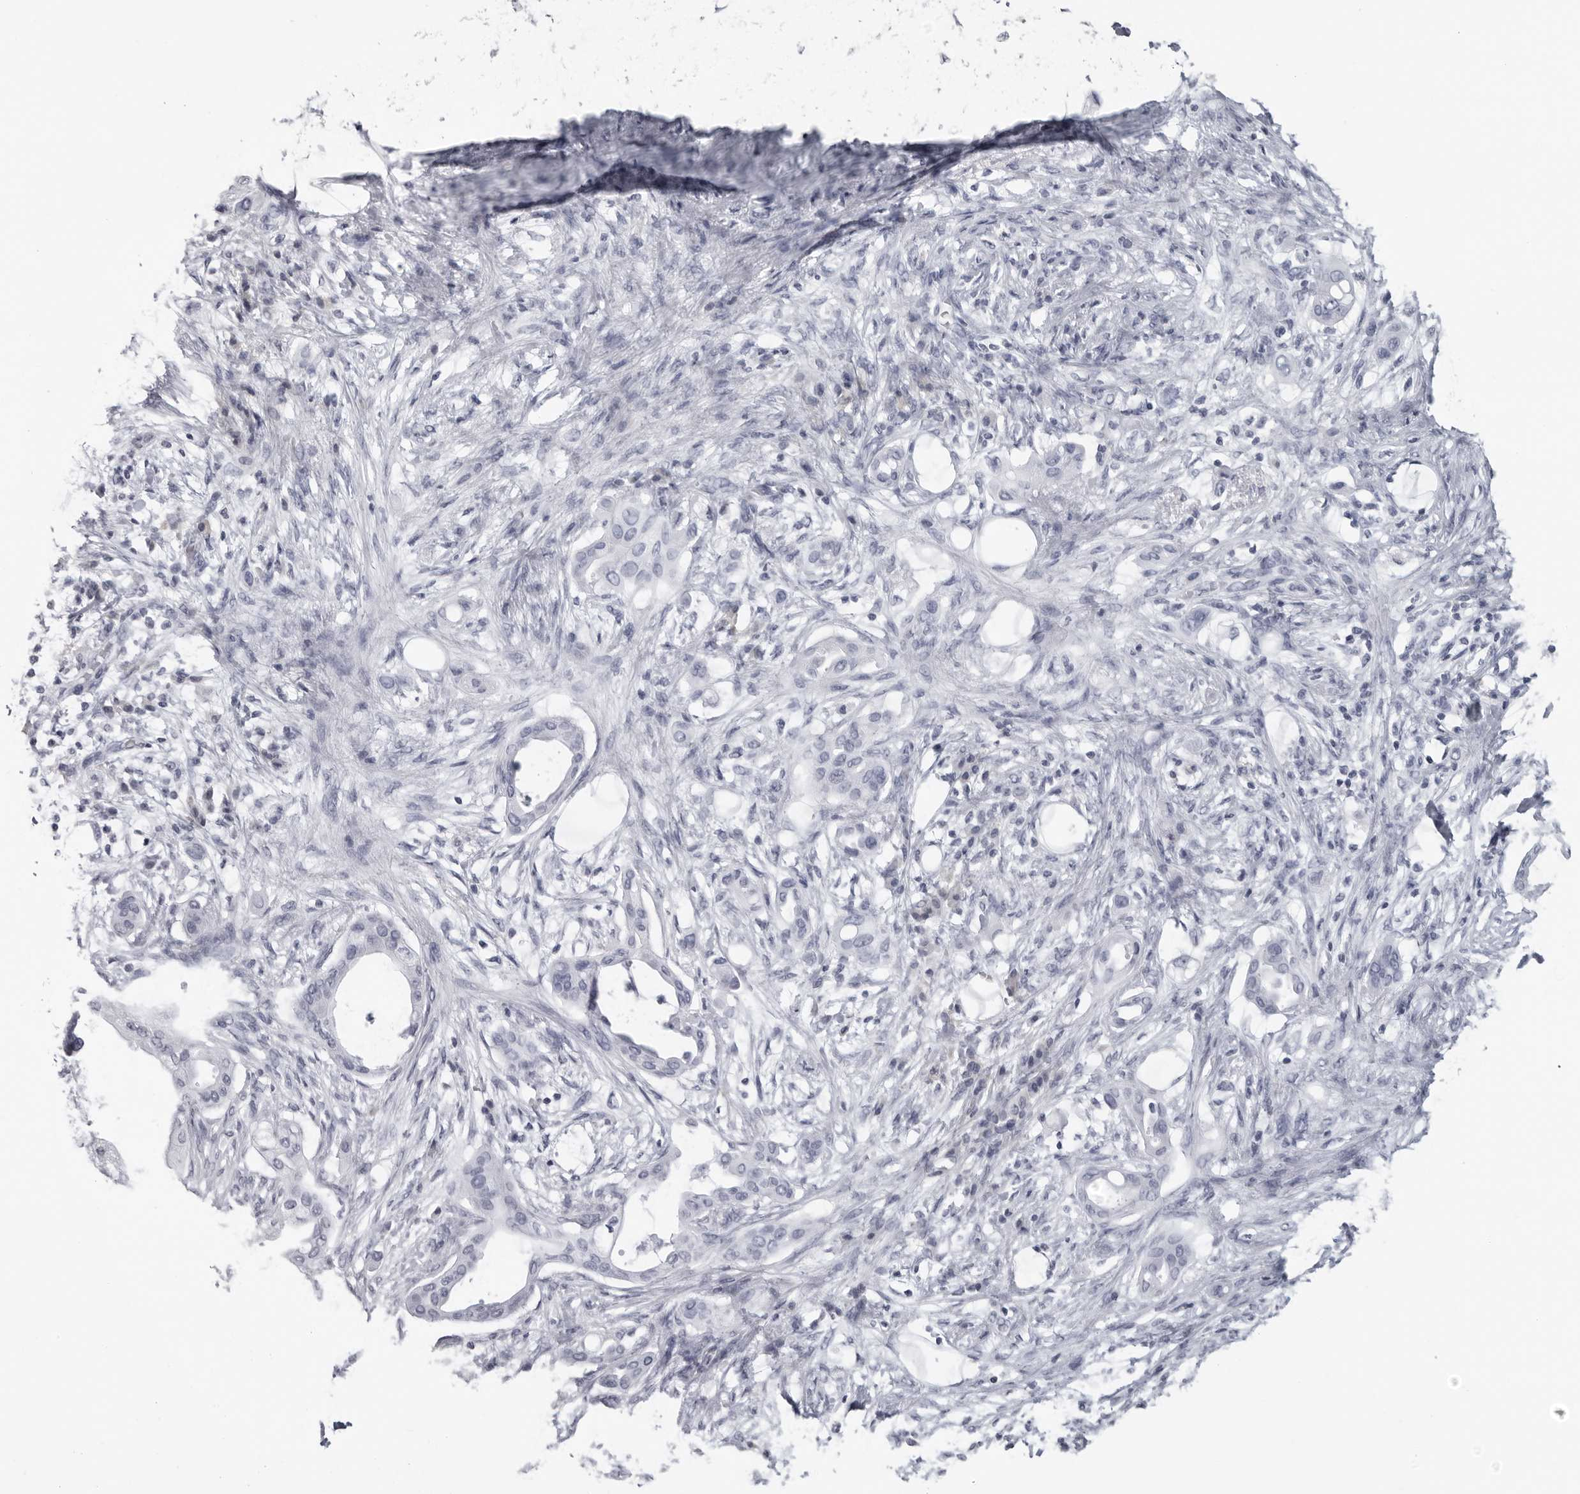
{"staining": {"intensity": "negative", "quantity": "none", "location": "none"}, "tissue": "pancreatic cancer", "cell_type": "Tumor cells", "image_type": "cancer", "snomed": [{"axis": "morphology", "description": "Adenocarcinoma, NOS"}, {"axis": "morphology", "description": "Adenocarcinoma, metastatic, NOS"}, {"axis": "topography", "description": "Lymph node"}, {"axis": "topography", "description": "Pancreas"}, {"axis": "topography", "description": "Duodenum"}], "caption": "The immunohistochemistry histopathology image has no significant positivity in tumor cells of pancreatic cancer (adenocarcinoma) tissue. (DAB (3,3'-diaminobenzidine) immunohistochemistry visualized using brightfield microscopy, high magnification).", "gene": "EPB41", "patient": {"sex": "female", "age": 64}}